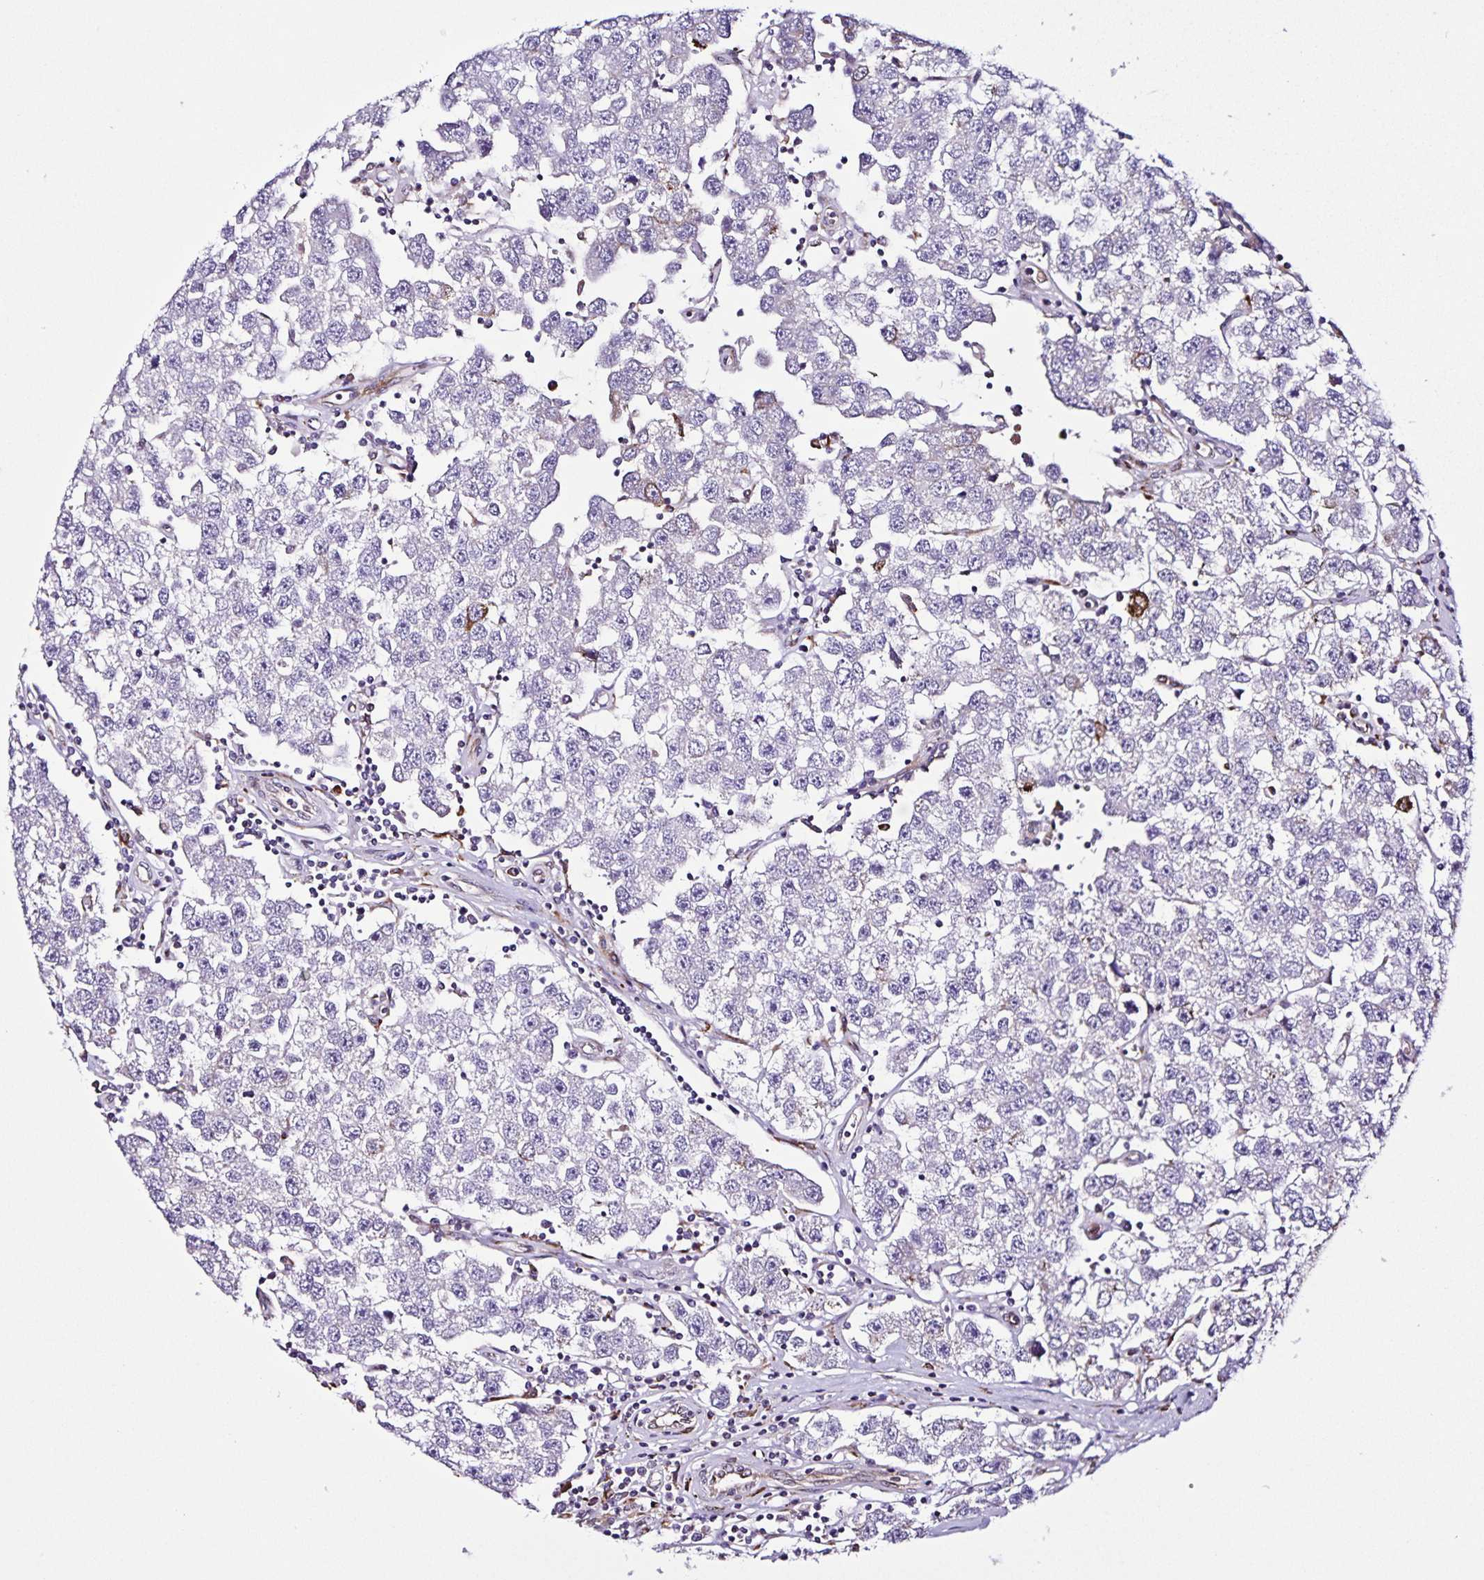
{"staining": {"intensity": "negative", "quantity": "none", "location": "none"}, "tissue": "testis cancer", "cell_type": "Tumor cells", "image_type": "cancer", "snomed": [{"axis": "morphology", "description": "Seminoma, NOS"}, {"axis": "topography", "description": "Testis"}], "caption": "Testis cancer stained for a protein using immunohistochemistry (IHC) demonstrates no staining tumor cells.", "gene": "OSBPL5", "patient": {"sex": "male", "age": 34}}